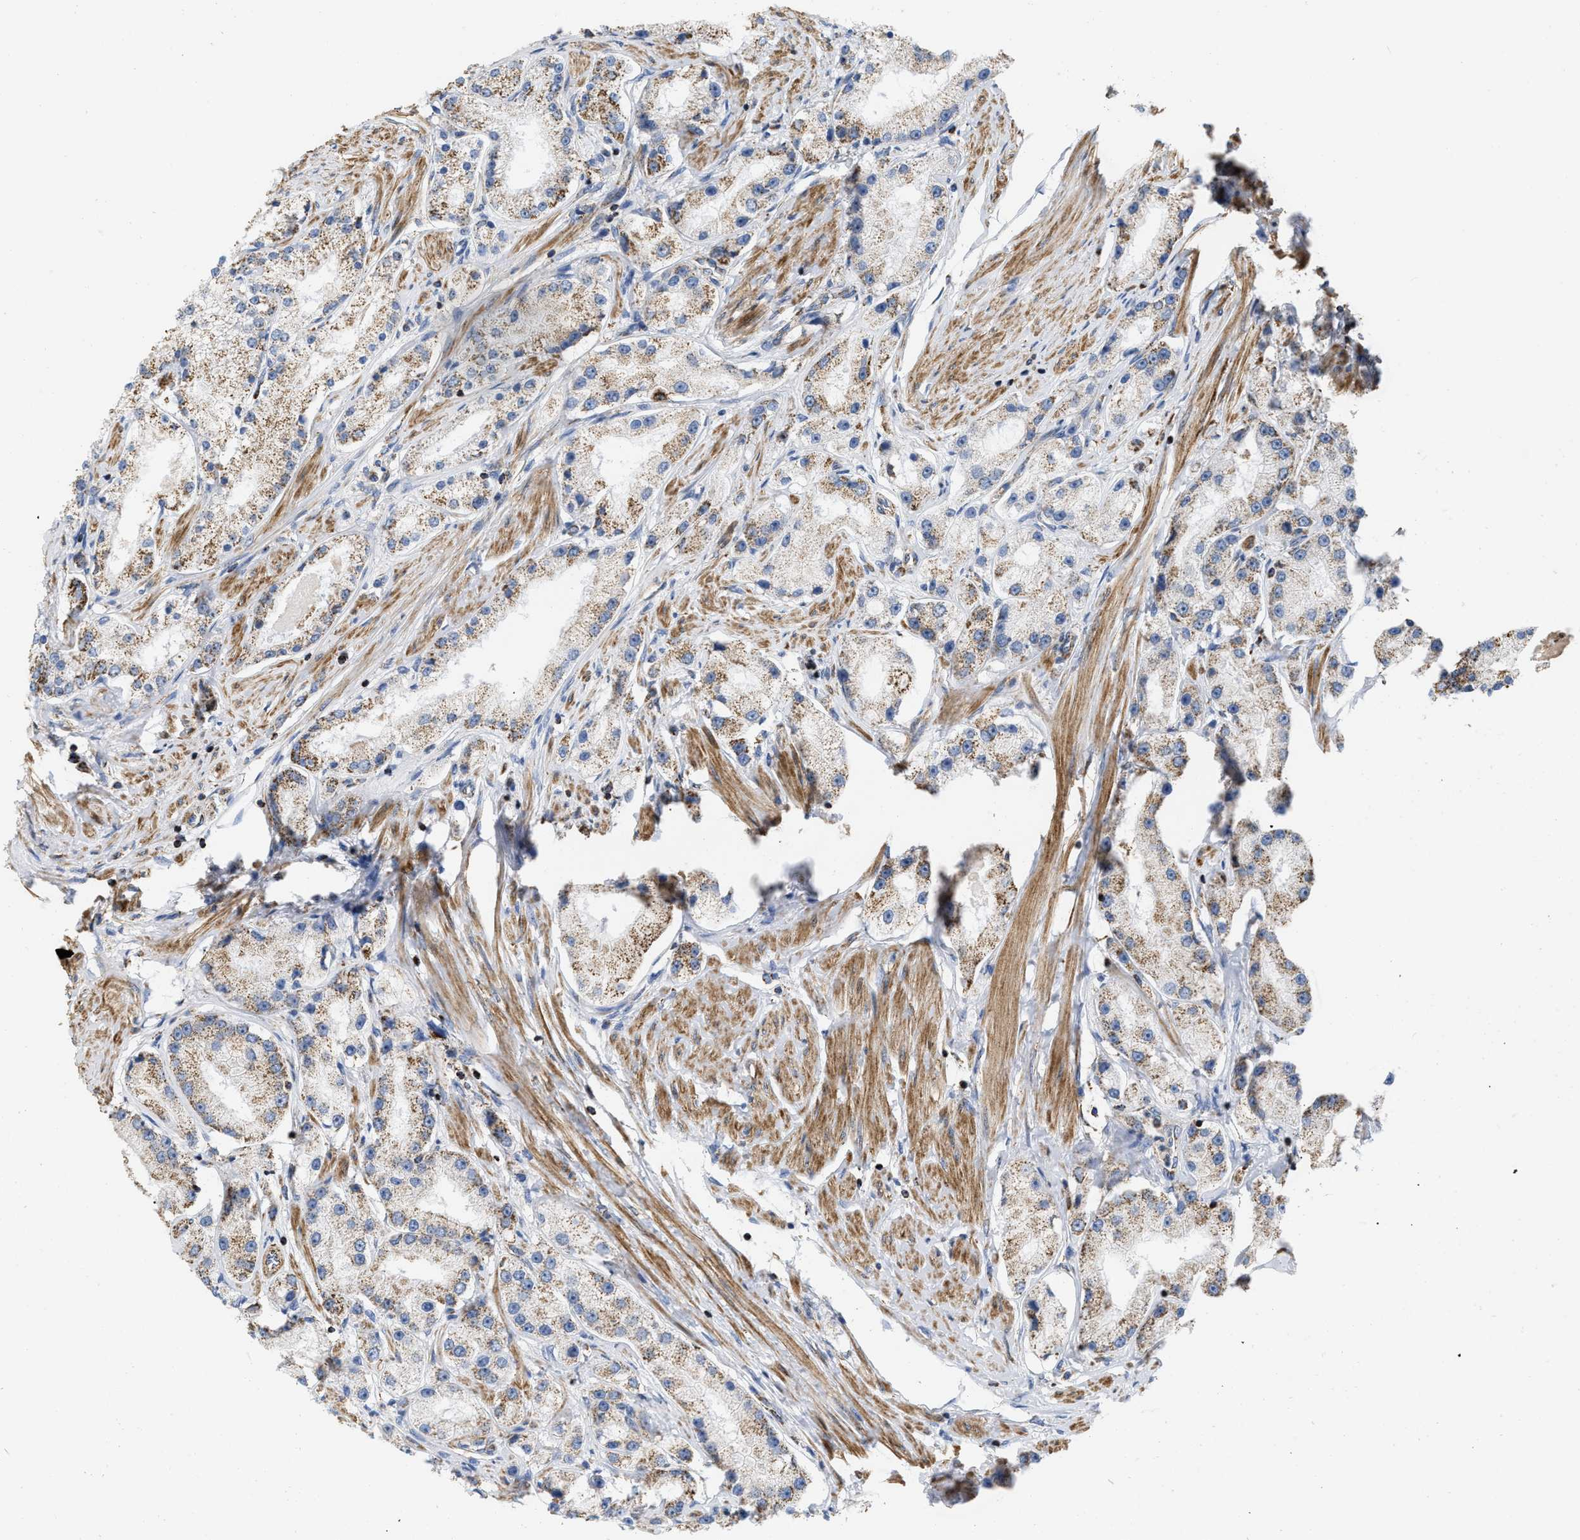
{"staining": {"intensity": "moderate", "quantity": ">75%", "location": "cytoplasmic/membranous"}, "tissue": "prostate cancer", "cell_type": "Tumor cells", "image_type": "cancer", "snomed": [{"axis": "morphology", "description": "Adenocarcinoma, Low grade"}, {"axis": "topography", "description": "Prostate"}], "caption": "The photomicrograph reveals immunohistochemical staining of prostate low-grade adenocarcinoma. There is moderate cytoplasmic/membranous expression is present in approximately >75% of tumor cells.", "gene": "GRB10", "patient": {"sex": "male", "age": 63}}